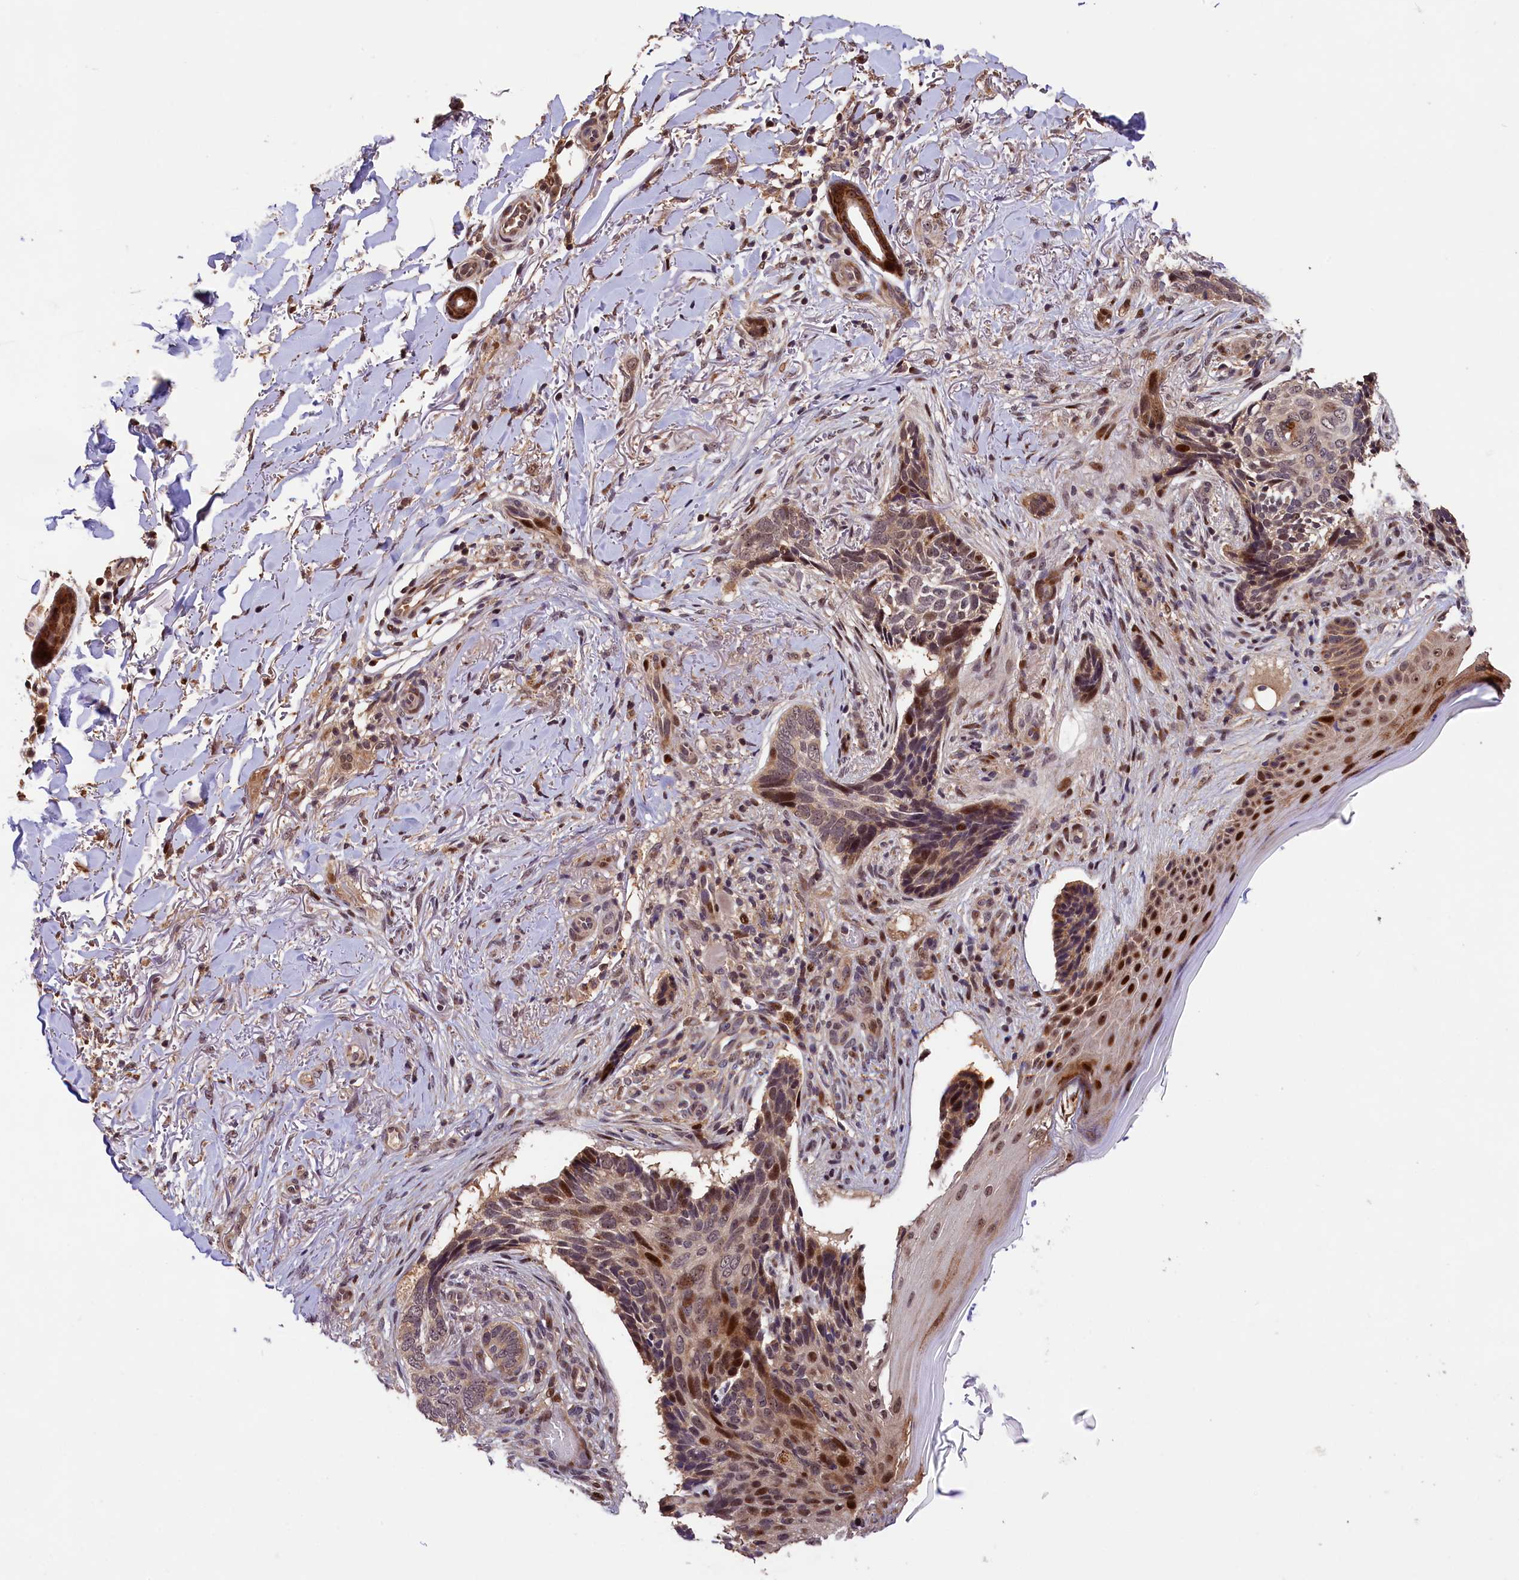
{"staining": {"intensity": "moderate", "quantity": "25%-75%", "location": "nuclear"}, "tissue": "skin cancer", "cell_type": "Tumor cells", "image_type": "cancer", "snomed": [{"axis": "morphology", "description": "Normal tissue, NOS"}, {"axis": "morphology", "description": "Basal cell carcinoma"}, {"axis": "topography", "description": "Skin"}], "caption": "Protein expression analysis of human skin cancer reveals moderate nuclear positivity in about 25%-75% of tumor cells.", "gene": "PHAF1", "patient": {"sex": "female", "age": 67}}